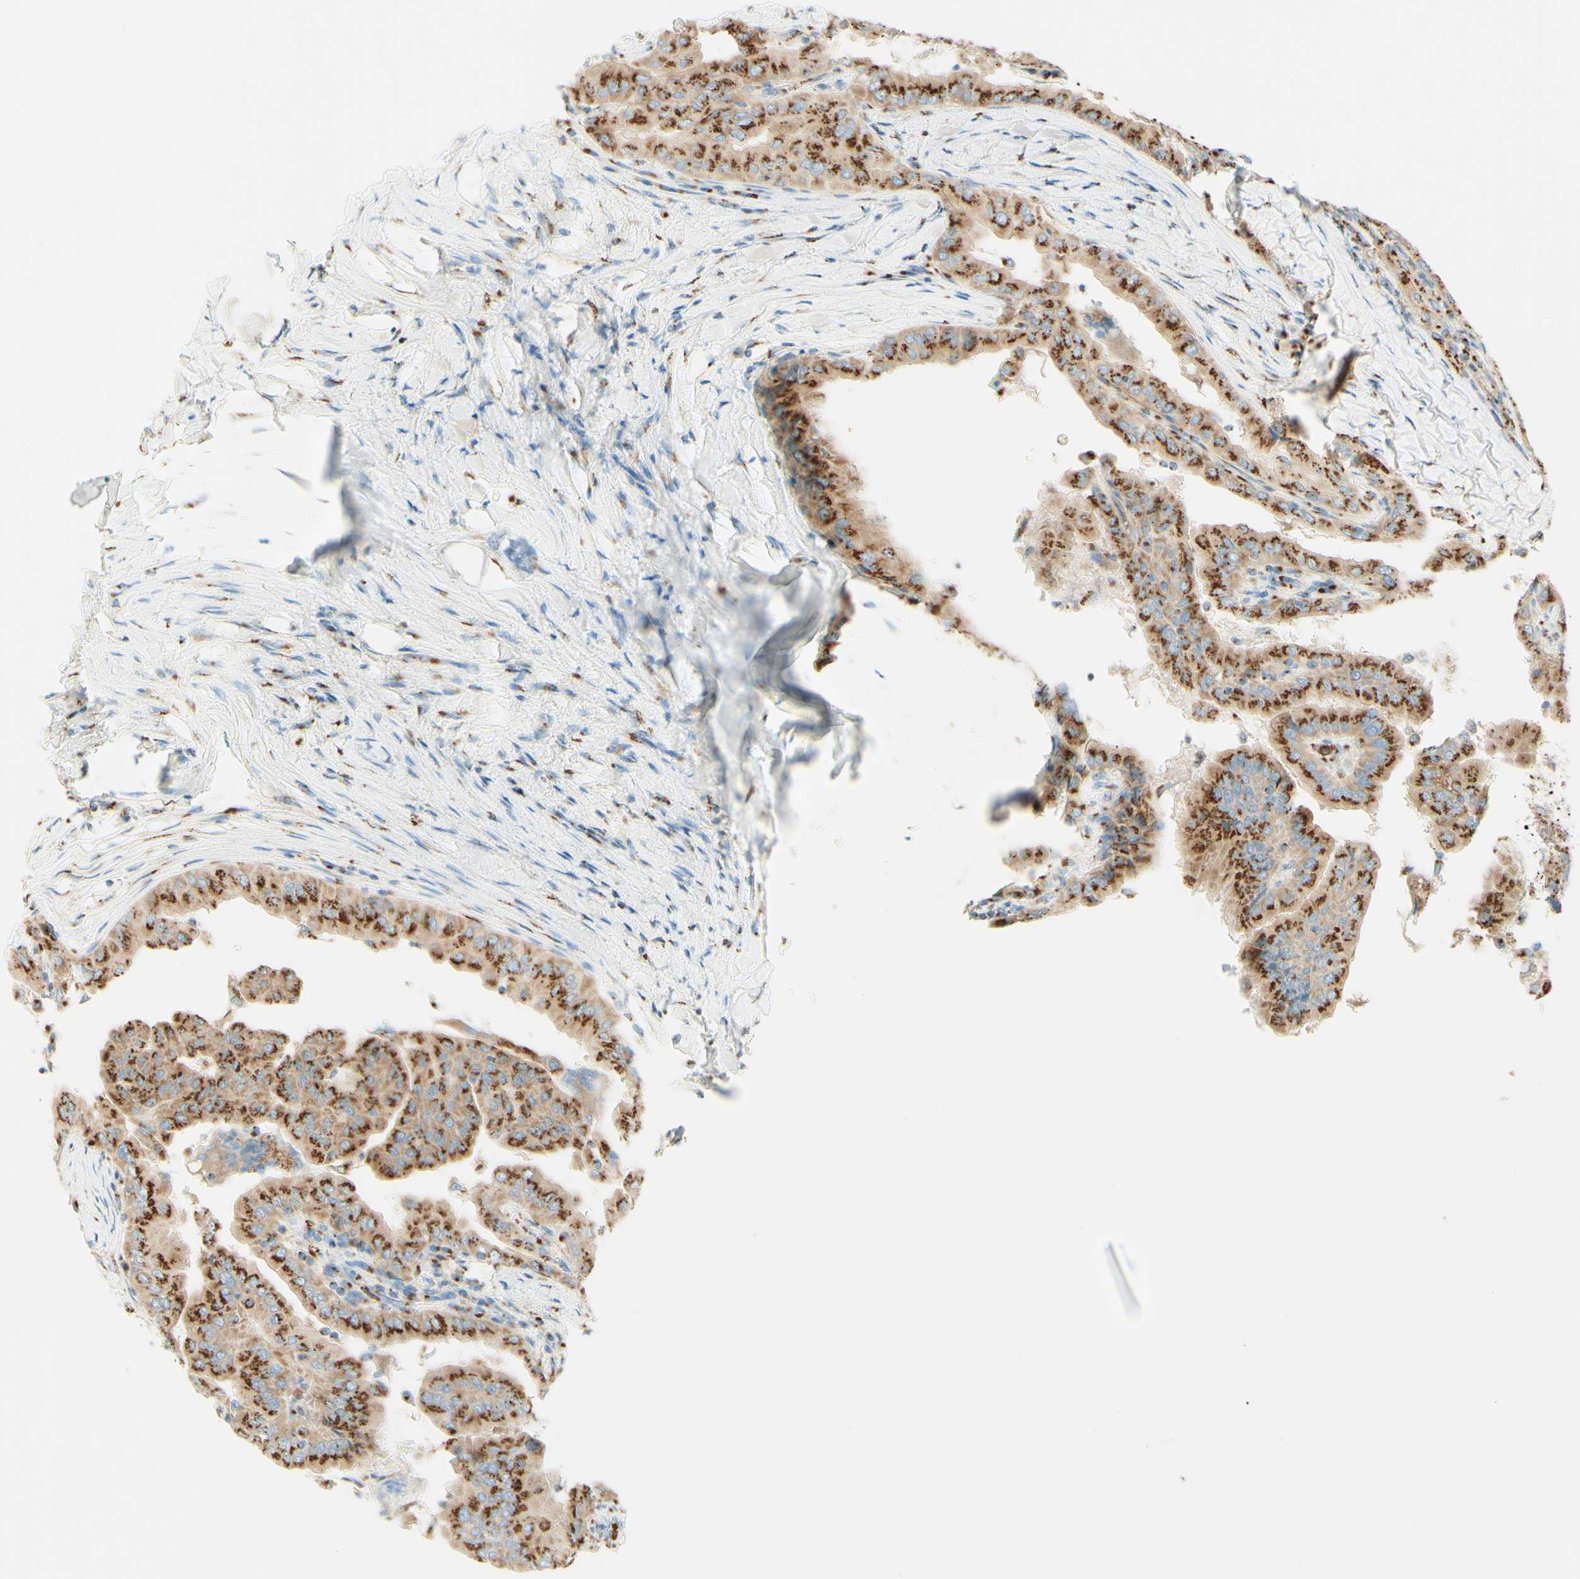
{"staining": {"intensity": "strong", "quantity": ">75%", "location": "cytoplasmic/membranous"}, "tissue": "thyroid cancer", "cell_type": "Tumor cells", "image_type": "cancer", "snomed": [{"axis": "morphology", "description": "Papillary adenocarcinoma, NOS"}, {"axis": "topography", "description": "Thyroid gland"}], "caption": "Immunohistochemical staining of papillary adenocarcinoma (thyroid) demonstrates strong cytoplasmic/membranous protein expression in about >75% of tumor cells.", "gene": "GOLGB1", "patient": {"sex": "male", "age": 33}}